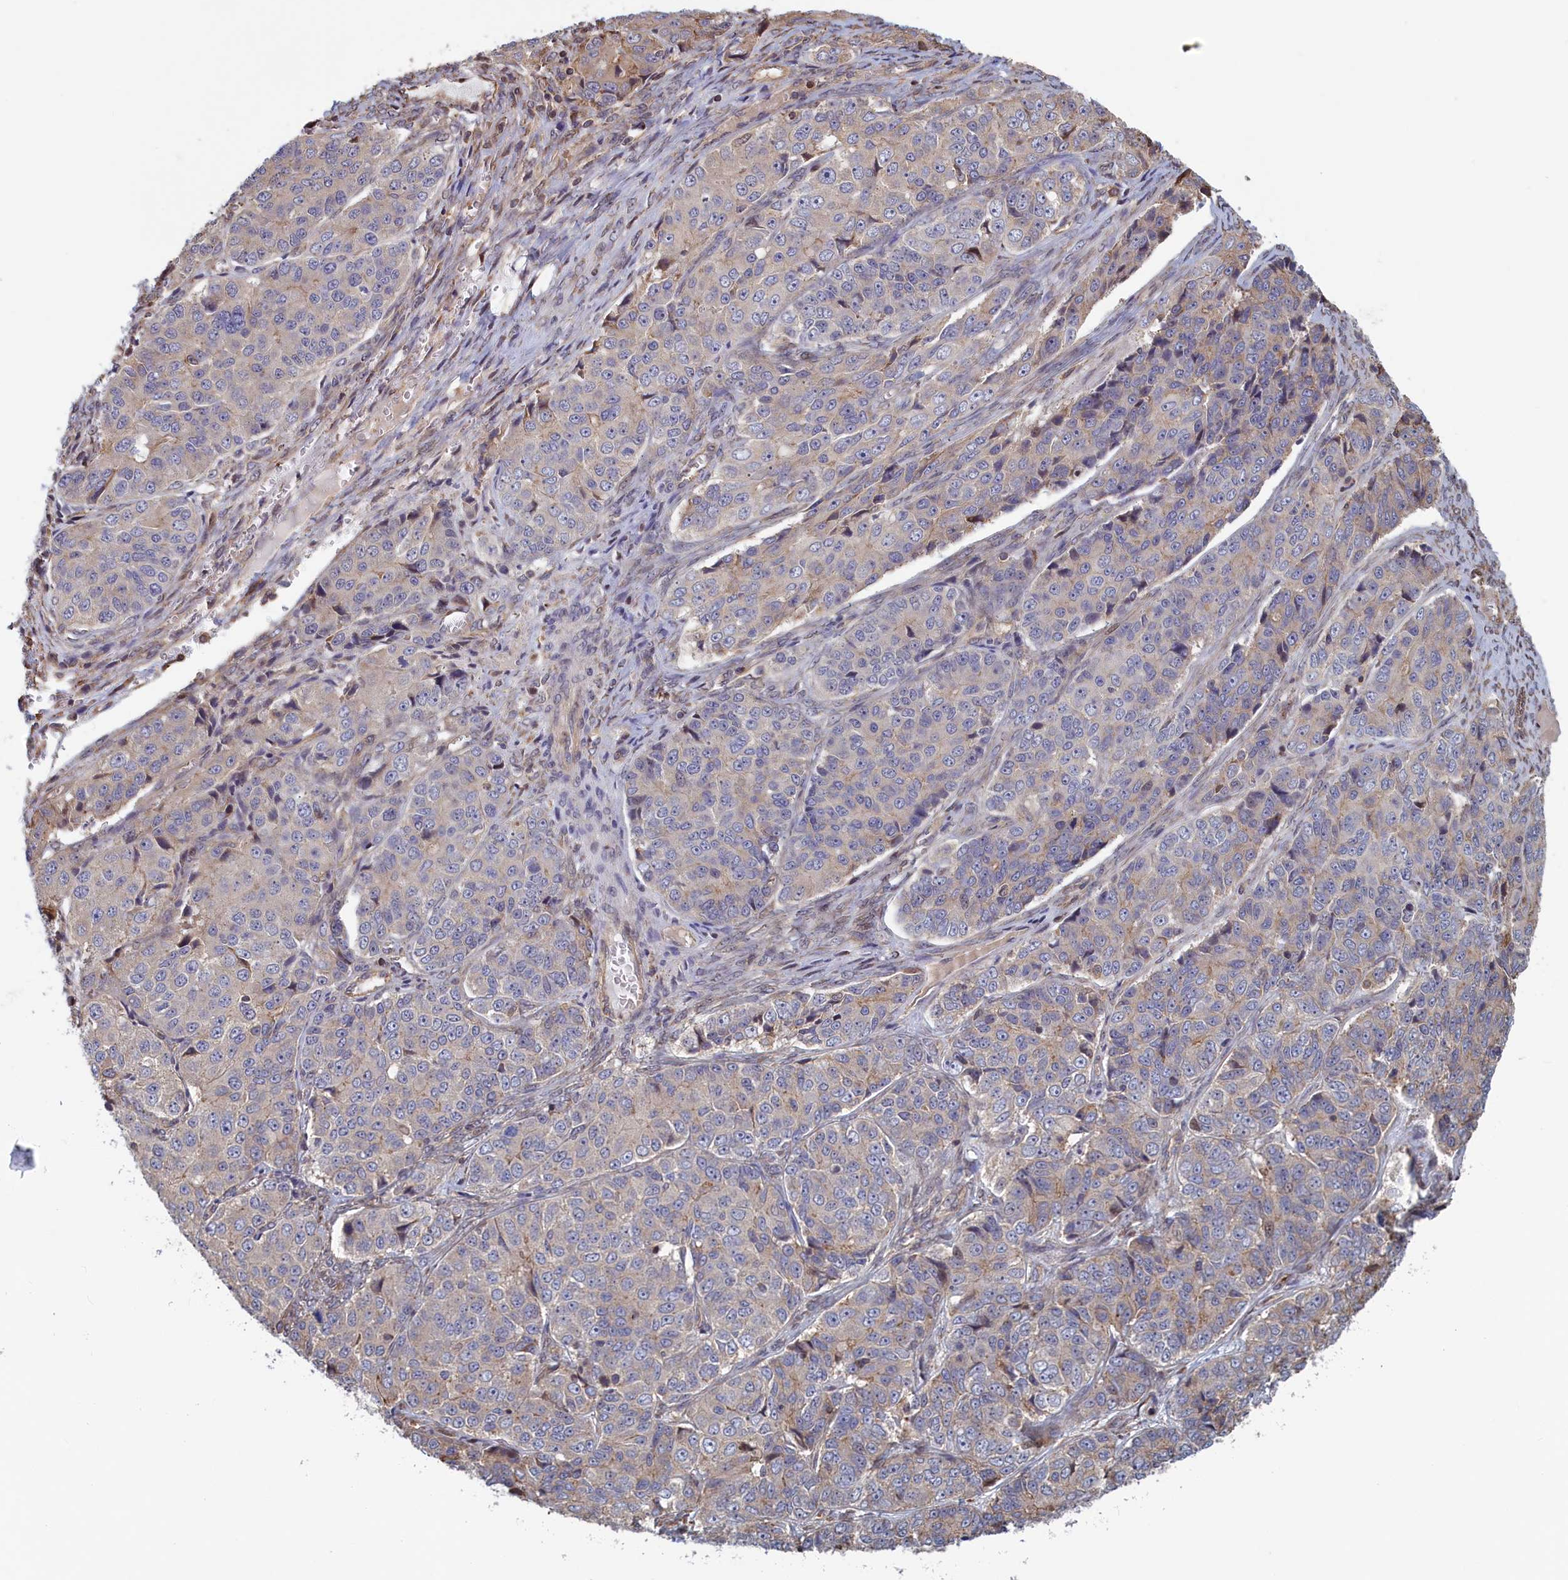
{"staining": {"intensity": "weak", "quantity": "<25%", "location": "cytoplasmic/membranous"}, "tissue": "ovarian cancer", "cell_type": "Tumor cells", "image_type": "cancer", "snomed": [{"axis": "morphology", "description": "Carcinoma, endometroid"}, {"axis": "topography", "description": "Ovary"}], "caption": "An immunohistochemistry photomicrograph of ovarian endometroid carcinoma is shown. There is no staining in tumor cells of ovarian endometroid carcinoma.", "gene": "RILPL1", "patient": {"sex": "female", "age": 51}}